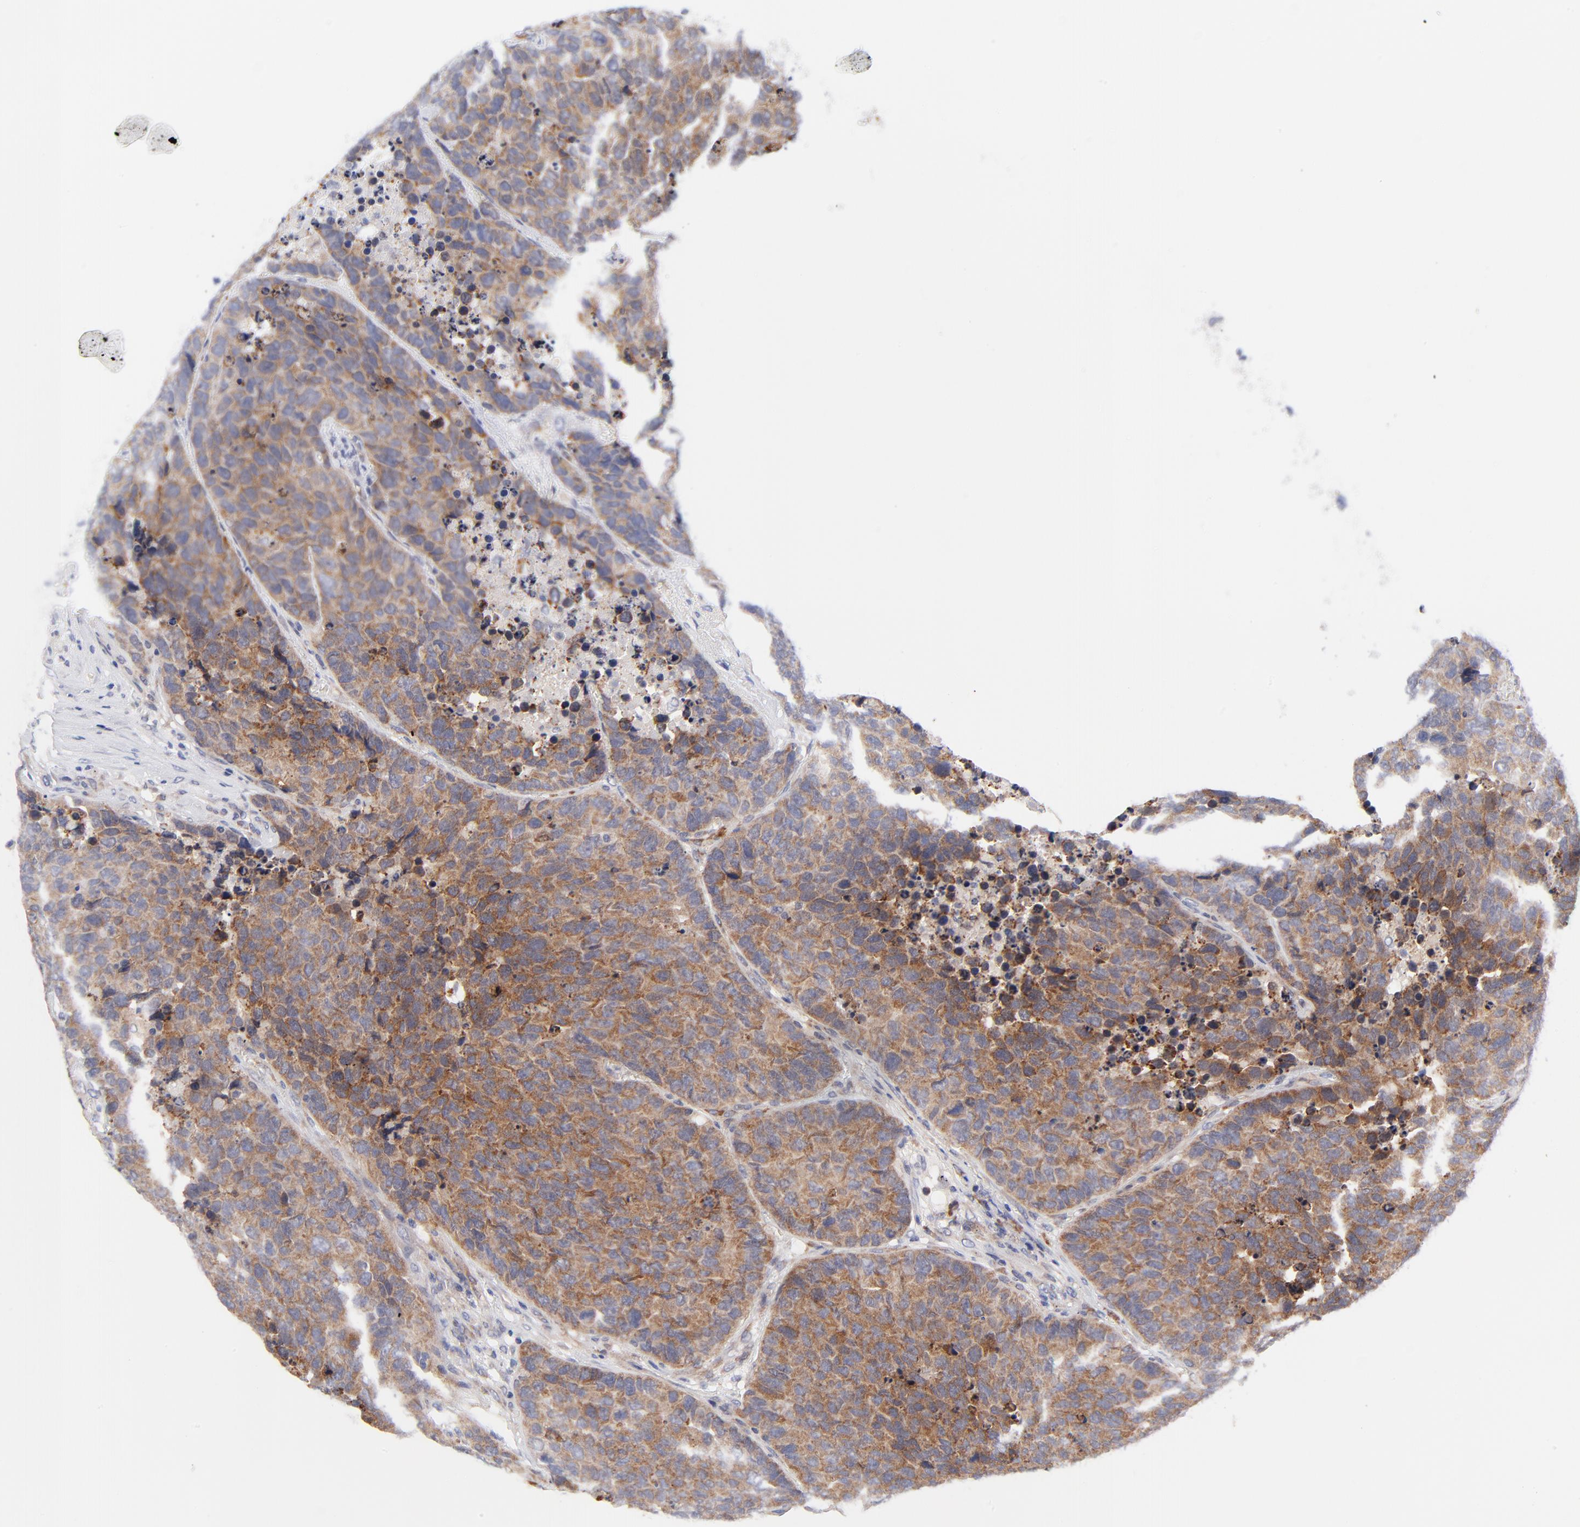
{"staining": {"intensity": "moderate", "quantity": ">75%", "location": "cytoplasmic/membranous"}, "tissue": "carcinoid", "cell_type": "Tumor cells", "image_type": "cancer", "snomed": [{"axis": "morphology", "description": "Carcinoid, malignant, NOS"}, {"axis": "topography", "description": "Lung"}], "caption": "Protein staining of carcinoid (malignant) tissue demonstrates moderate cytoplasmic/membranous expression in about >75% of tumor cells. (Stains: DAB in brown, nuclei in blue, Microscopy: brightfield microscopy at high magnification).", "gene": "AFF2", "patient": {"sex": "male", "age": 60}}